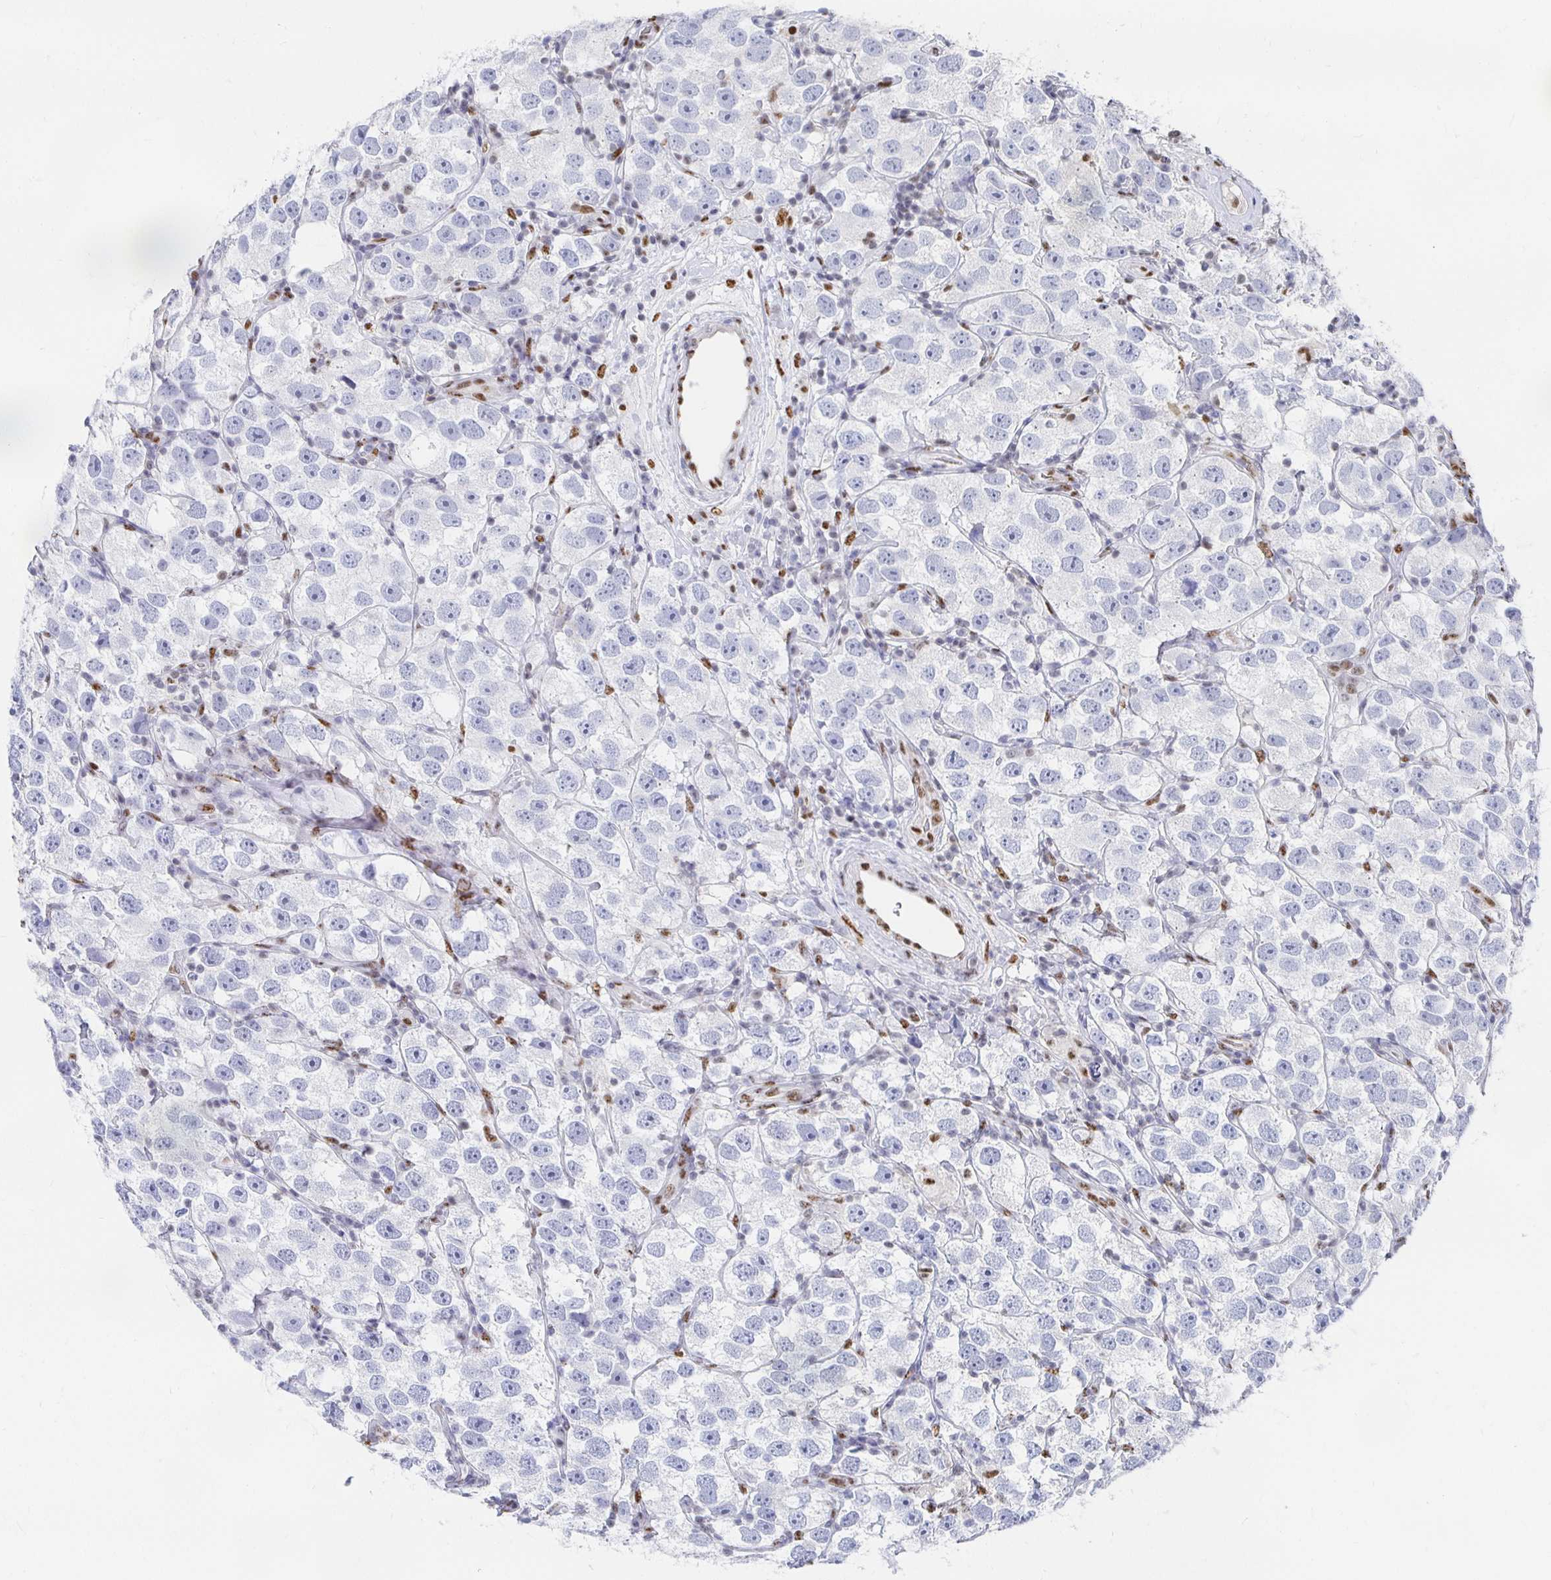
{"staining": {"intensity": "negative", "quantity": "none", "location": "none"}, "tissue": "testis cancer", "cell_type": "Tumor cells", "image_type": "cancer", "snomed": [{"axis": "morphology", "description": "Seminoma, NOS"}, {"axis": "topography", "description": "Testis"}], "caption": "A high-resolution micrograph shows IHC staining of testis cancer (seminoma), which exhibits no significant expression in tumor cells. (DAB (3,3'-diaminobenzidine) immunohistochemistry (IHC) visualized using brightfield microscopy, high magnification).", "gene": "CLIC3", "patient": {"sex": "male", "age": 26}}